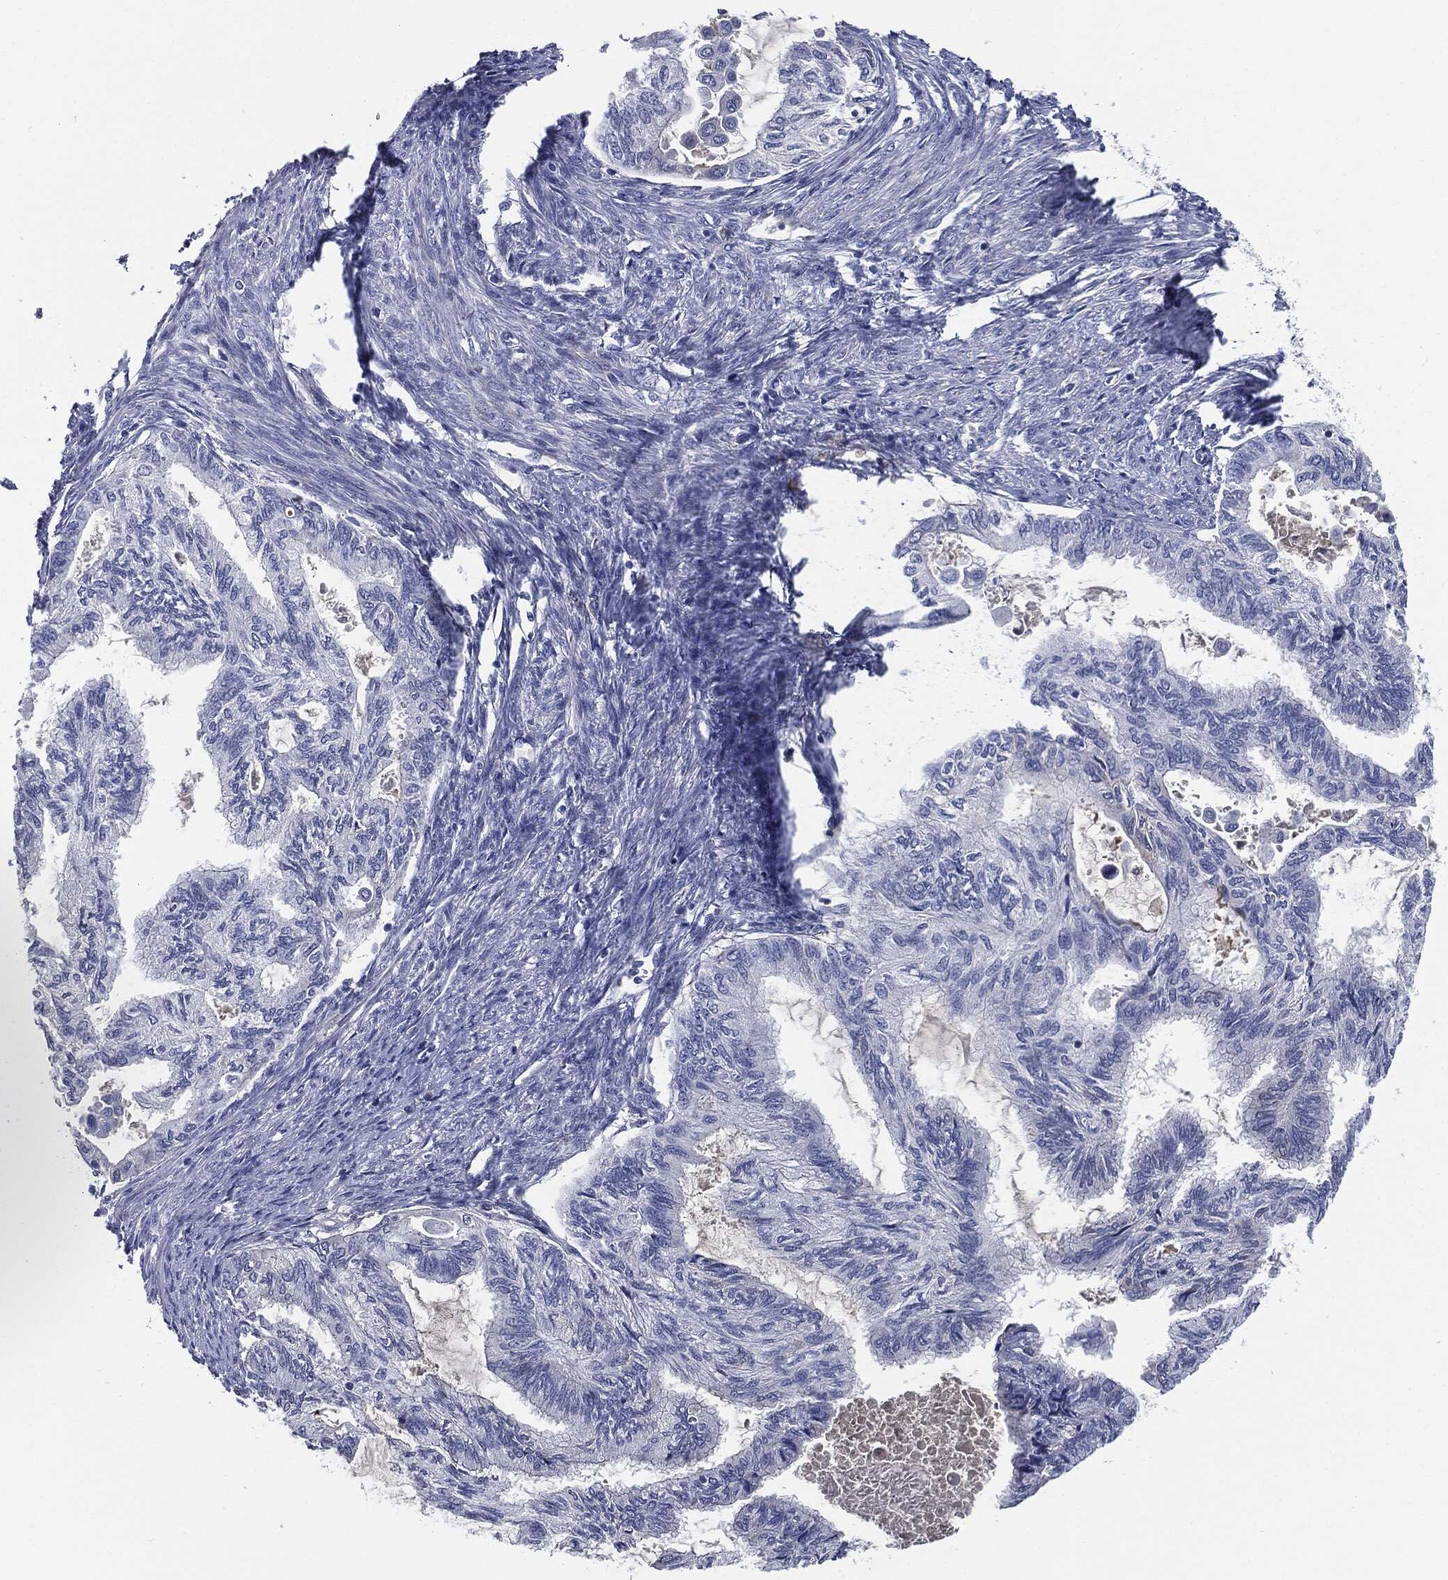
{"staining": {"intensity": "negative", "quantity": "none", "location": "none"}, "tissue": "endometrial cancer", "cell_type": "Tumor cells", "image_type": "cancer", "snomed": [{"axis": "morphology", "description": "Adenocarcinoma, NOS"}, {"axis": "topography", "description": "Endometrium"}], "caption": "A histopathology image of endometrial cancer (adenocarcinoma) stained for a protein displays no brown staining in tumor cells. The staining is performed using DAB (3,3'-diaminobenzidine) brown chromogen with nuclei counter-stained in using hematoxylin.", "gene": "SIGLEC7", "patient": {"sex": "female", "age": 86}}